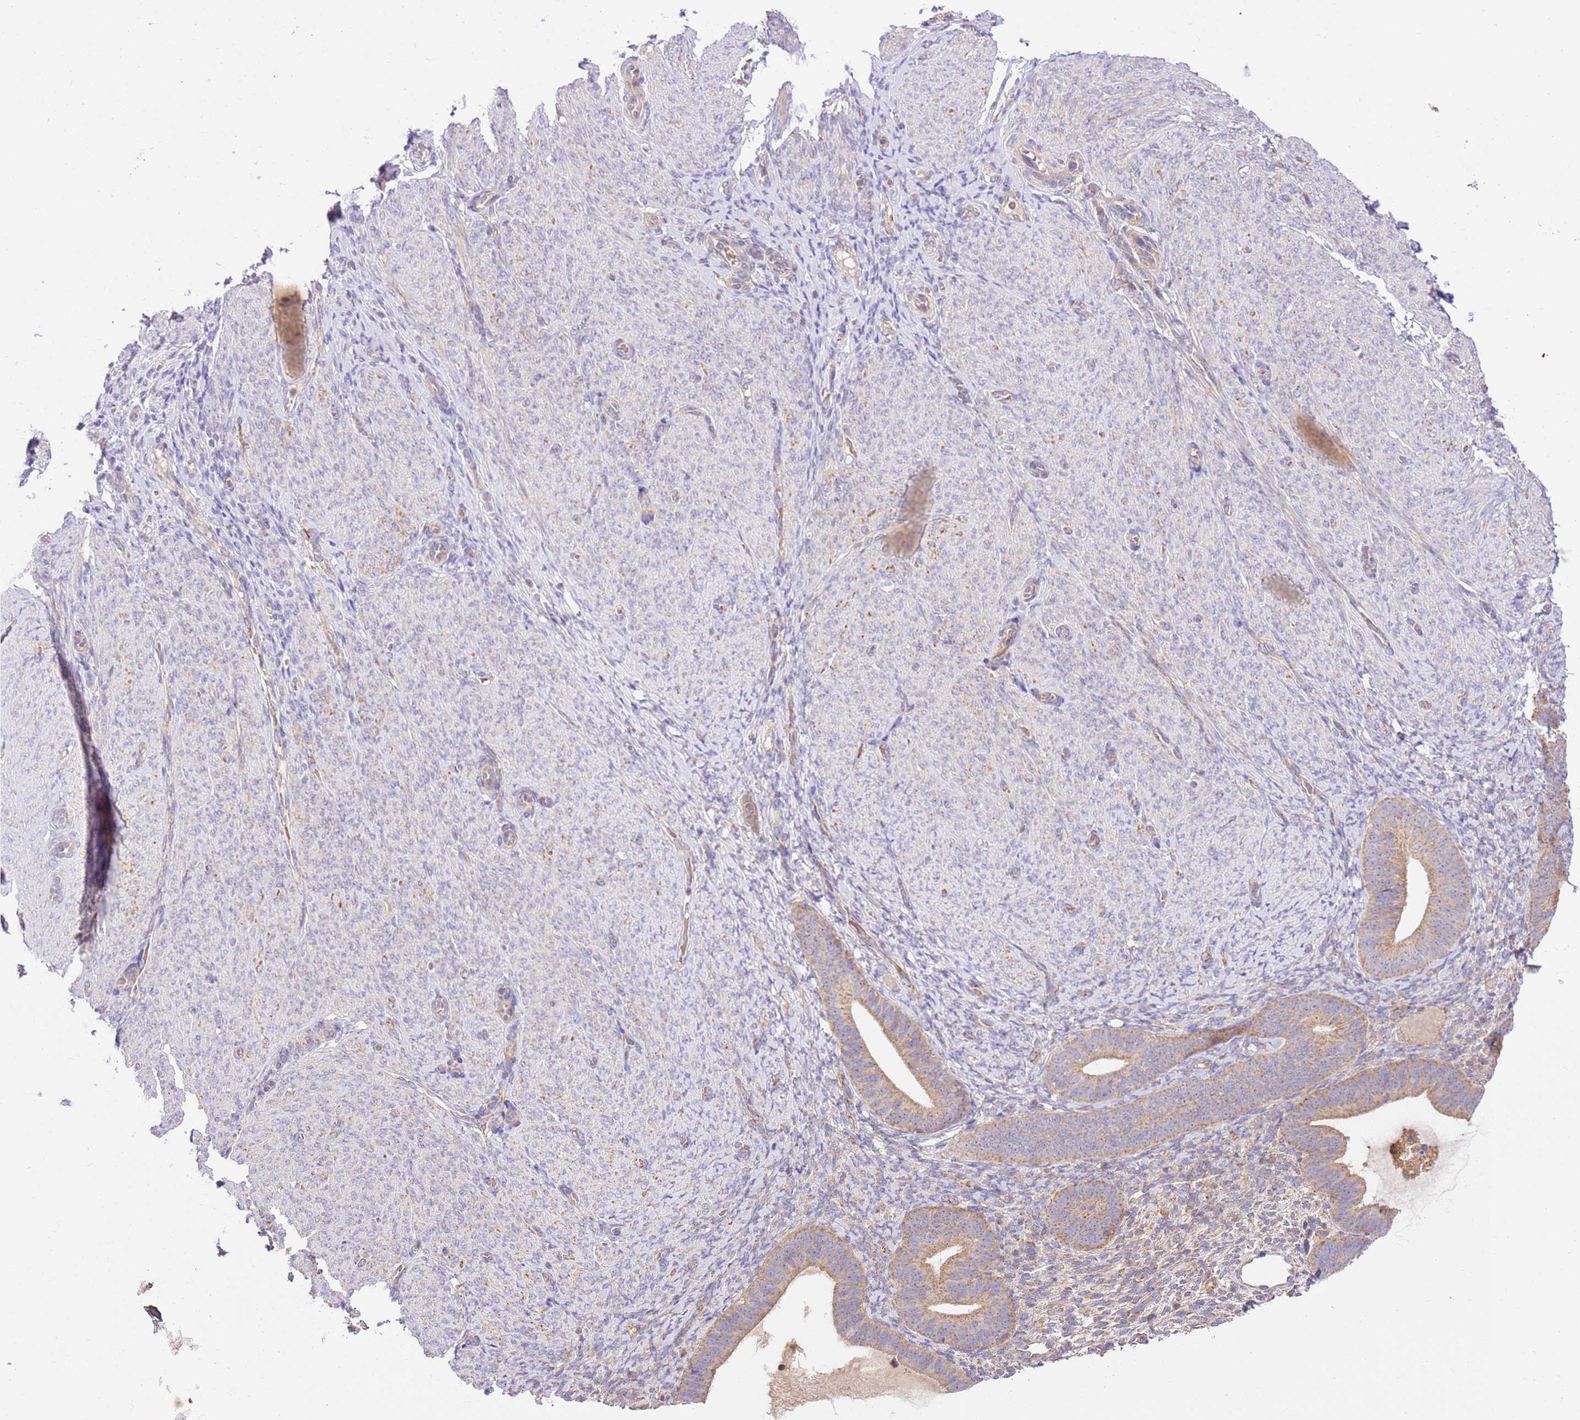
{"staining": {"intensity": "moderate", "quantity": ">75%", "location": "cytoplasmic/membranous"}, "tissue": "endometrium", "cell_type": "Cells in endometrial stroma", "image_type": "normal", "snomed": [{"axis": "morphology", "description": "Normal tissue, NOS"}, {"axis": "topography", "description": "Endometrium"}], "caption": "This is an image of immunohistochemistry (IHC) staining of benign endometrium, which shows moderate expression in the cytoplasmic/membranous of cells in endometrial stroma.", "gene": "SPATA2L", "patient": {"sex": "female", "age": 65}}